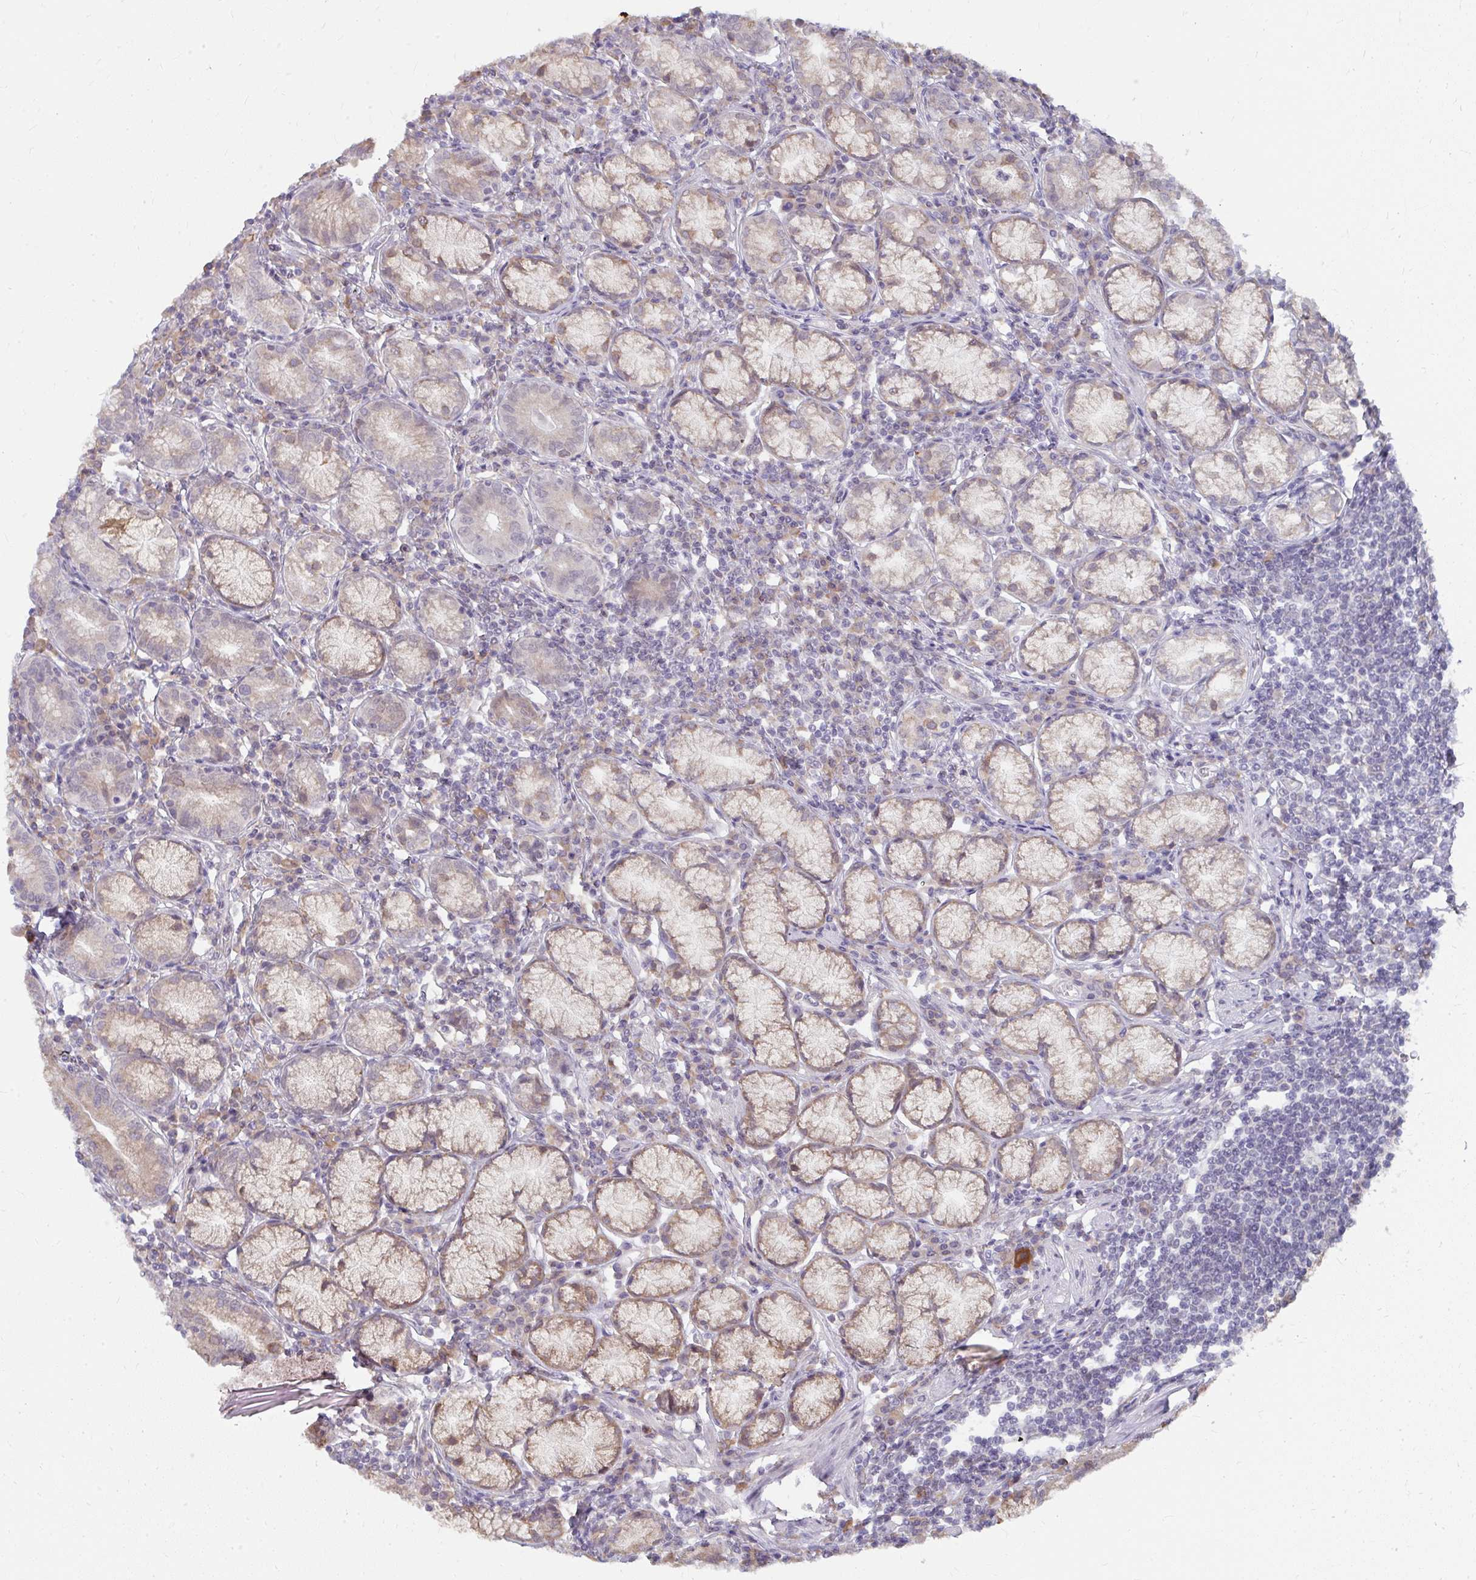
{"staining": {"intensity": "weak", "quantity": "25%-75%", "location": "cytoplasmic/membranous"}, "tissue": "stomach", "cell_type": "Glandular cells", "image_type": "normal", "snomed": [{"axis": "morphology", "description": "Normal tissue, NOS"}, {"axis": "topography", "description": "Stomach"}], "caption": "High-power microscopy captured an immunohistochemistry photomicrograph of unremarkable stomach, revealing weak cytoplasmic/membranous staining in about 25%-75% of glandular cells. (DAB IHC with brightfield microscopy, high magnification).", "gene": "NMNAT1", "patient": {"sex": "male", "age": 55}}